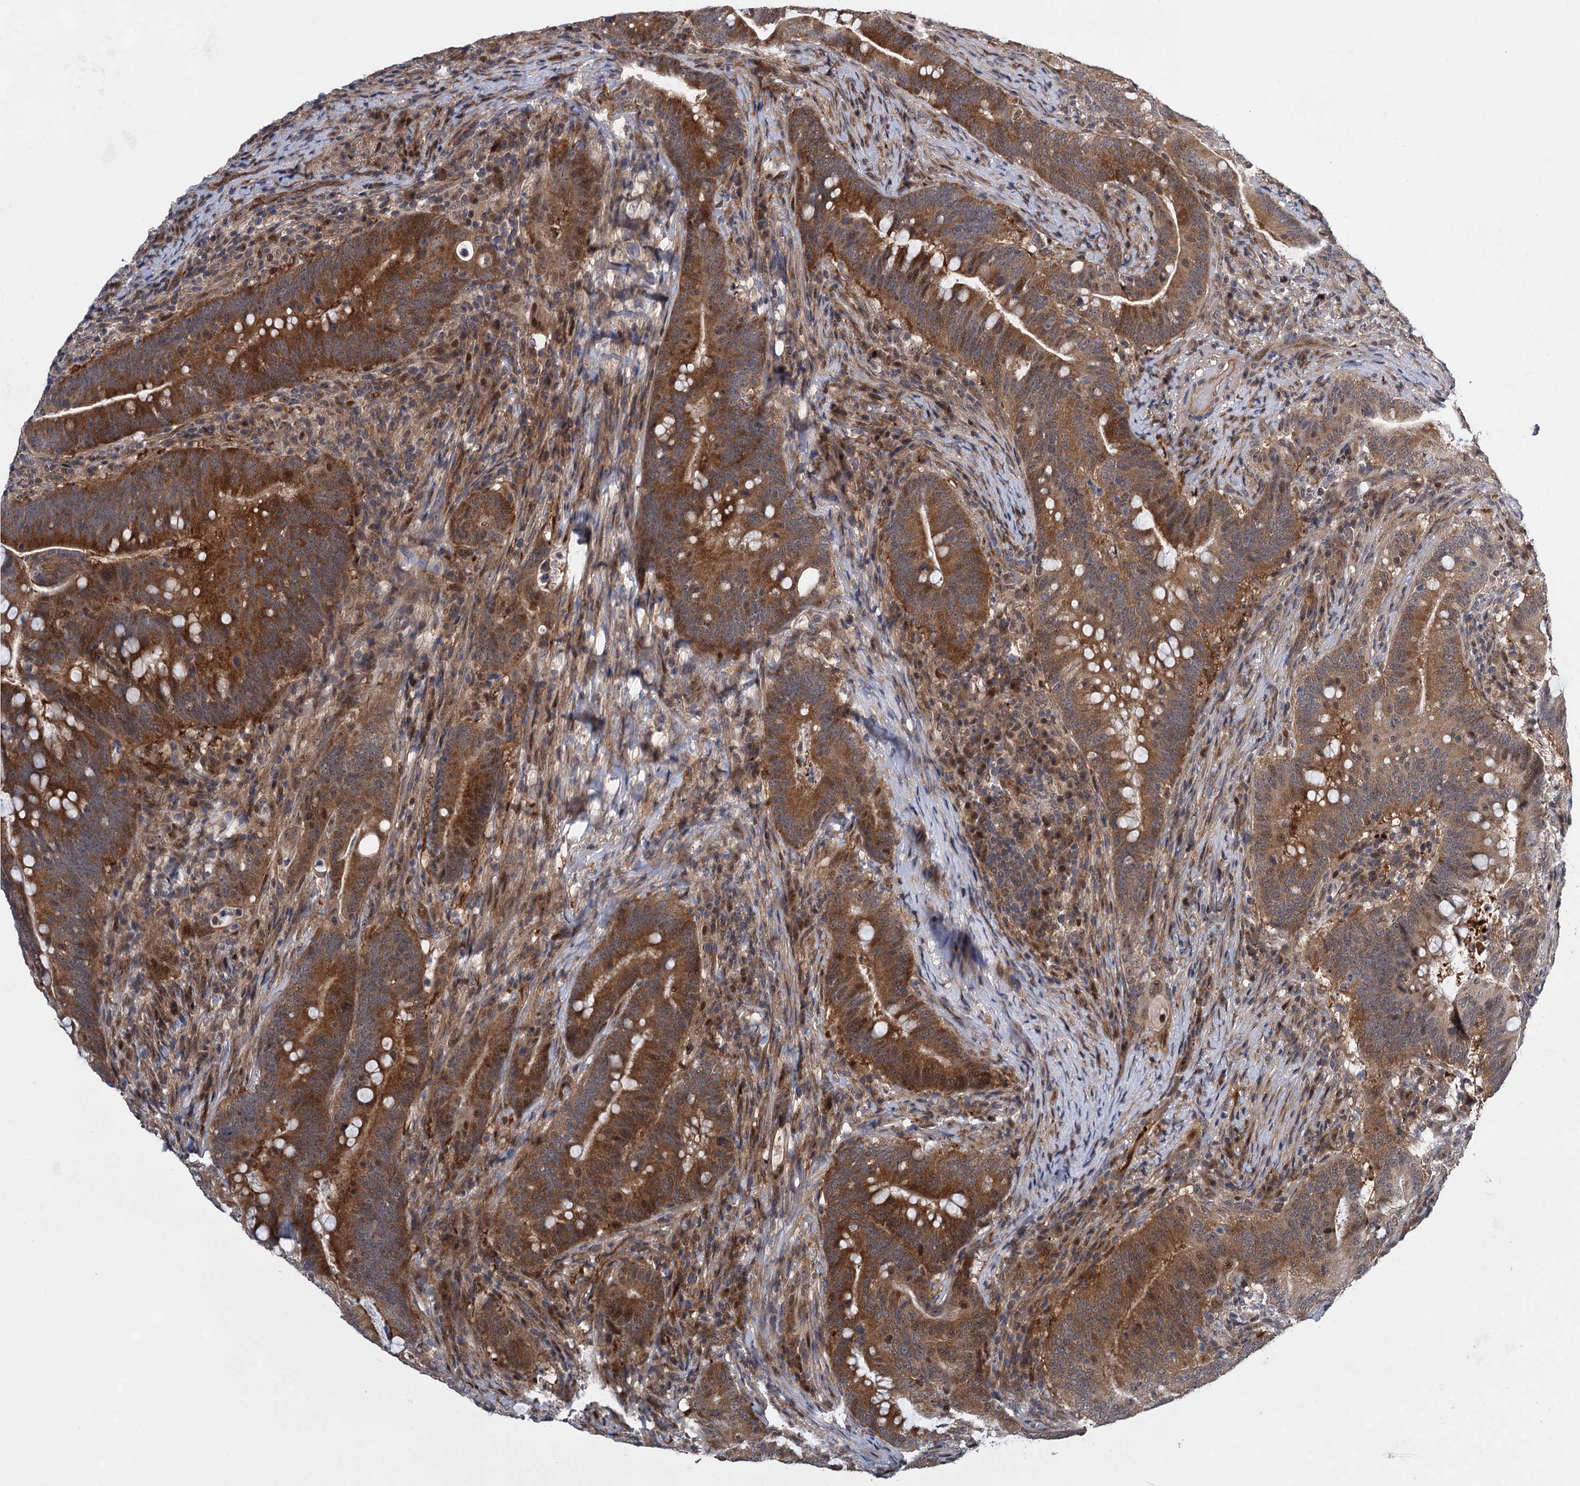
{"staining": {"intensity": "strong", "quantity": ">75%", "location": "cytoplasmic/membranous,nuclear"}, "tissue": "colorectal cancer", "cell_type": "Tumor cells", "image_type": "cancer", "snomed": [{"axis": "morphology", "description": "Adenocarcinoma, NOS"}, {"axis": "topography", "description": "Colon"}], "caption": "Adenocarcinoma (colorectal) was stained to show a protein in brown. There is high levels of strong cytoplasmic/membranous and nuclear positivity in about >75% of tumor cells.", "gene": "GPBP1", "patient": {"sex": "female", "age": 66}}